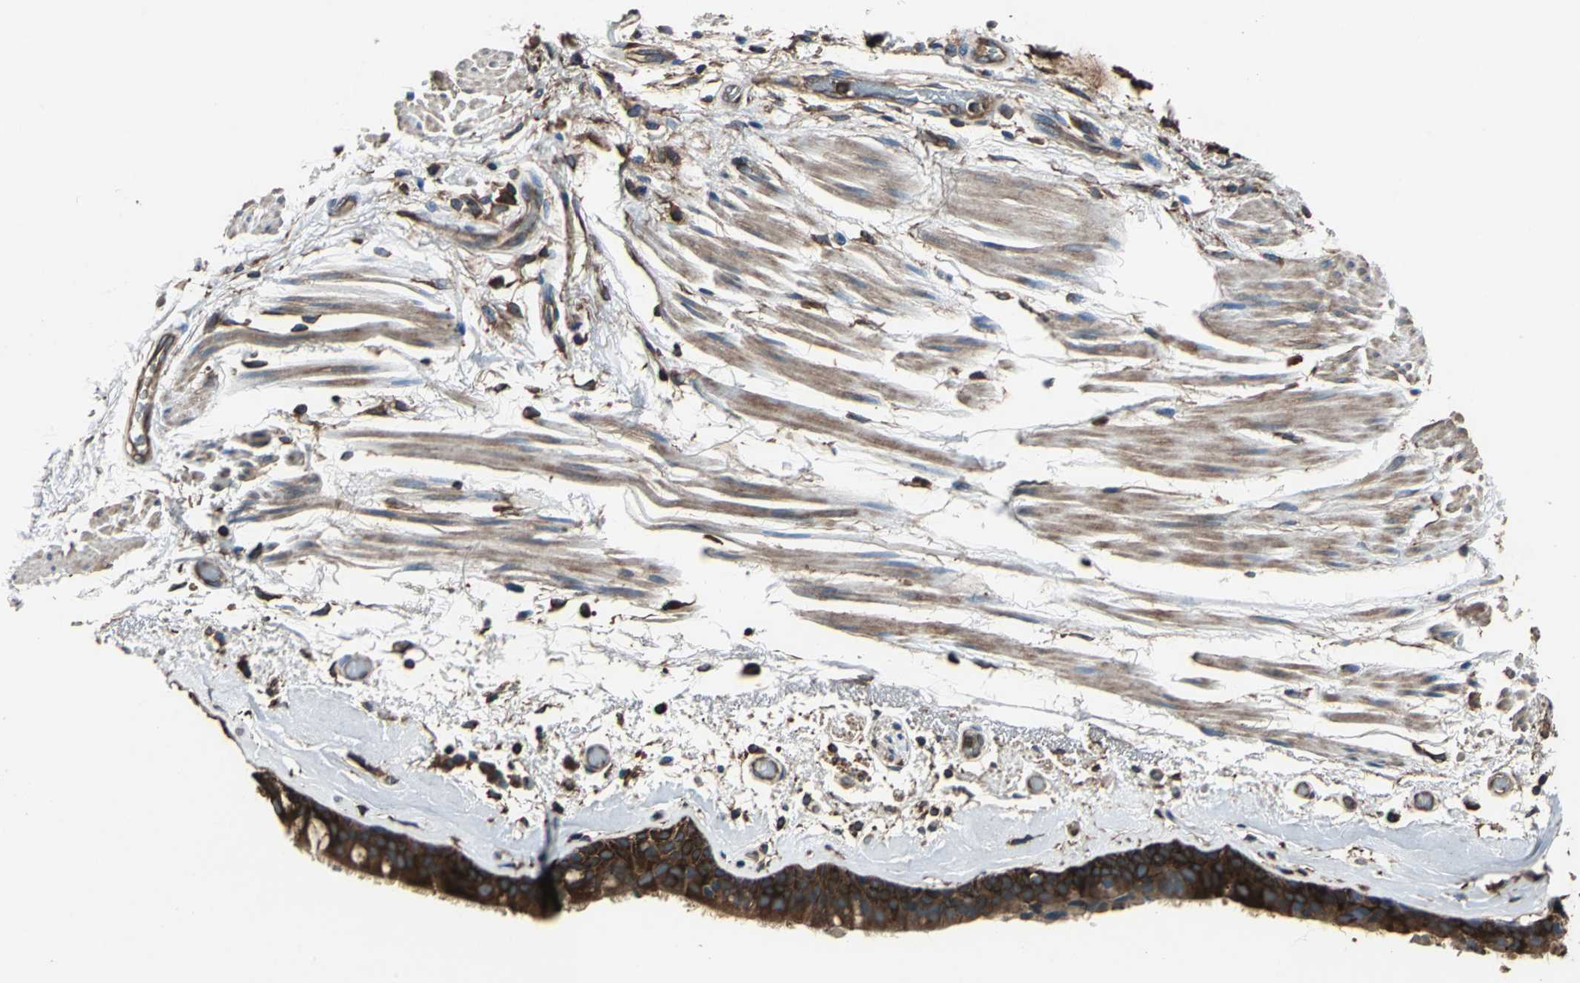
{"staining": {"intensity": "strong", "quantity": ">75%", "location": "cytoplasmic/membranous"}, "tissue": "bronchus", "cell_type": "Respiratory epithelial cells", "image_type": "normal", "snomed": [{"axis": "morphology", "description": "Normal tissue, NOS"}, {"axis": "morphology", "description": "Adenocarcinoma, NOS"}, {"axis": "topography", "description": "Bronchus"}, {"axis": "topography", "description": "Lung"}], "caption": "The image reveals staining of unremarkable bronchus, revealing strong cytoplasmic/membranous protein staining (brown color) within respiratory epithelial cells. The staining was performed using DAB (3,3'-diaminobenzidine), with brown indicating positive protein expression. Nuclei are stained blue with hematoxylin.", "gene": "CAPN1", "patient": {"sex": "female", "age": 54}}